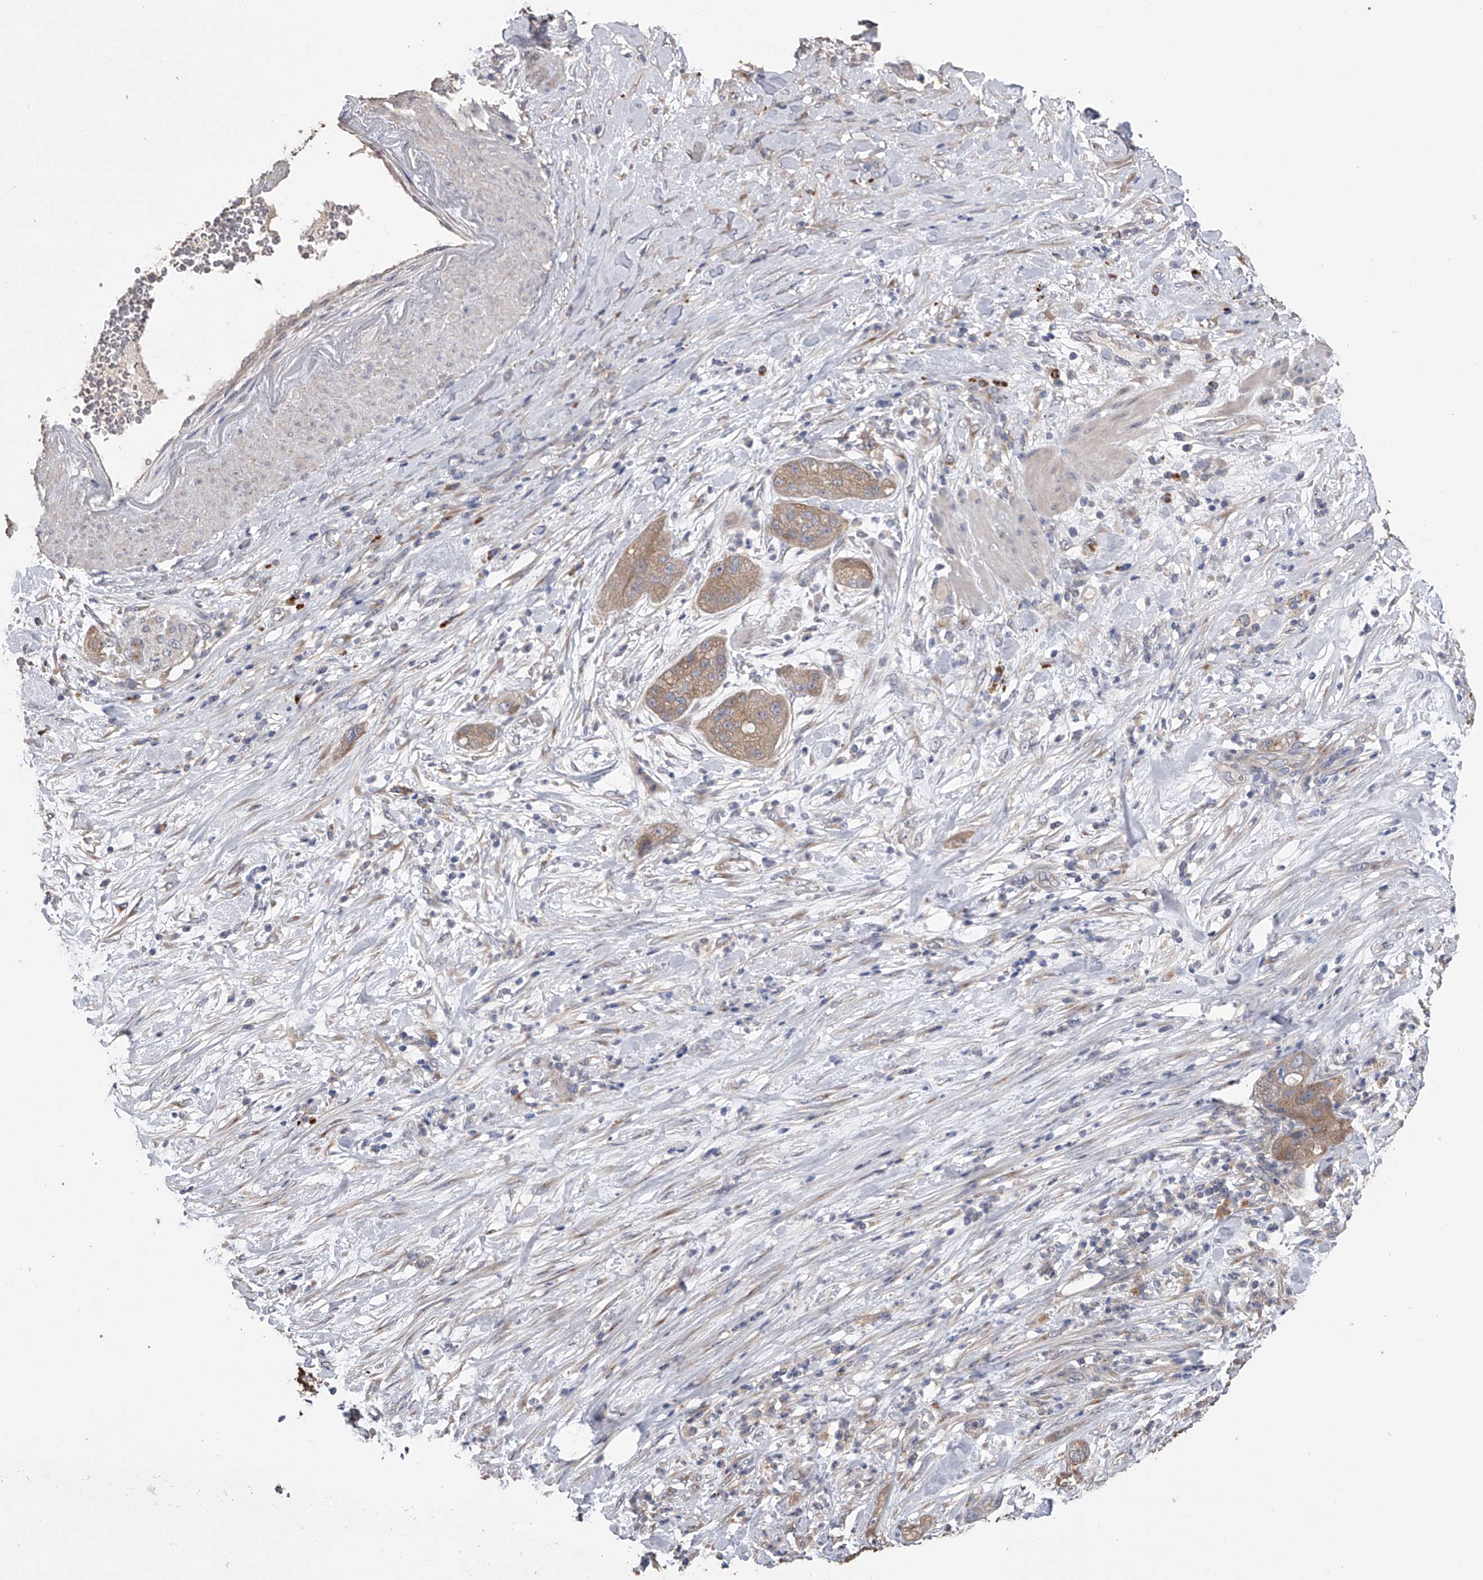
{"staining": {"intensity": "moderate", "quantity": ">75%", "location": "cytoplasmic/membranous"}, "tissue": "pancreatic cancer", "cell_type": "Tumor cells", "image_type": "cancer", "snomed": [{"axis": "morphology", "description": "Adenocarcinoma, NOS"}, {"axis": "topography", "description": "Pancreas"}], "caption": "Tumor cells reveal medium levels of moderate cytoplasmic/membranous expression in about >75% of cells in adenocarcinoma (pancreatic).", "gene": "ZNF343", "patient": {"sex": "female", "age": 78}}